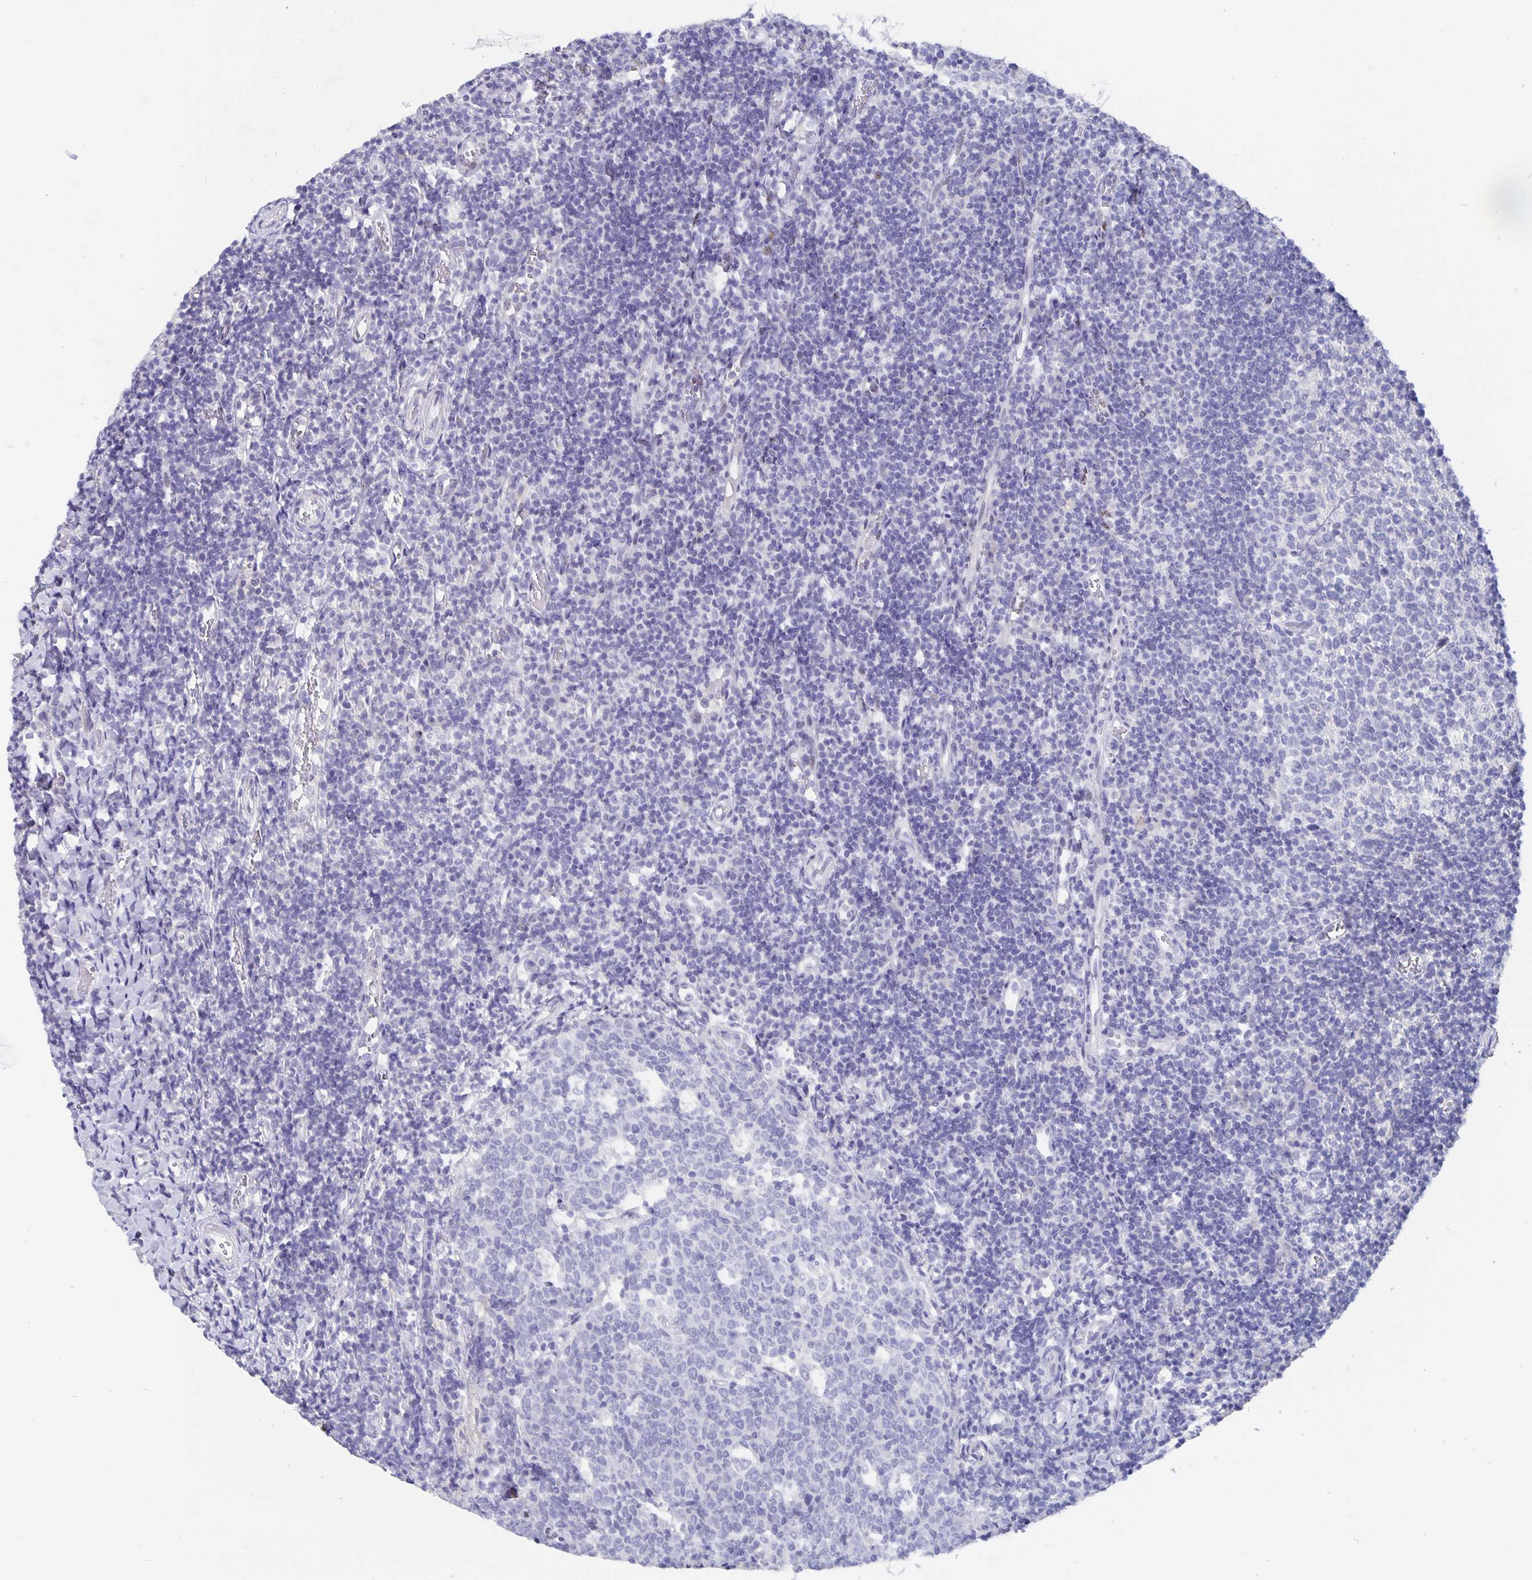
{"staining": {"intensity": "negative", "quantity": "none", "location": "none"}, "tissue": "tonsil", "cell_type": "Germinal center cells", "image_type": "normal", "snomed": [{"axis": "morphology", "description": "Normal tissue, NOS"}, {"axis": "topography", "description": "Tonsil"}], "caption": "IHC of normal tonsil demonstrates no expression in germinal center cells. (Stains: DAB (3,3'-diaminobenzidine) IHC with hematoxylin counter stain, Microscopy: brightfield microscopy at high magnification).", "gene": "SMOC1", "patient": {"sex": "female", "age": 10}}